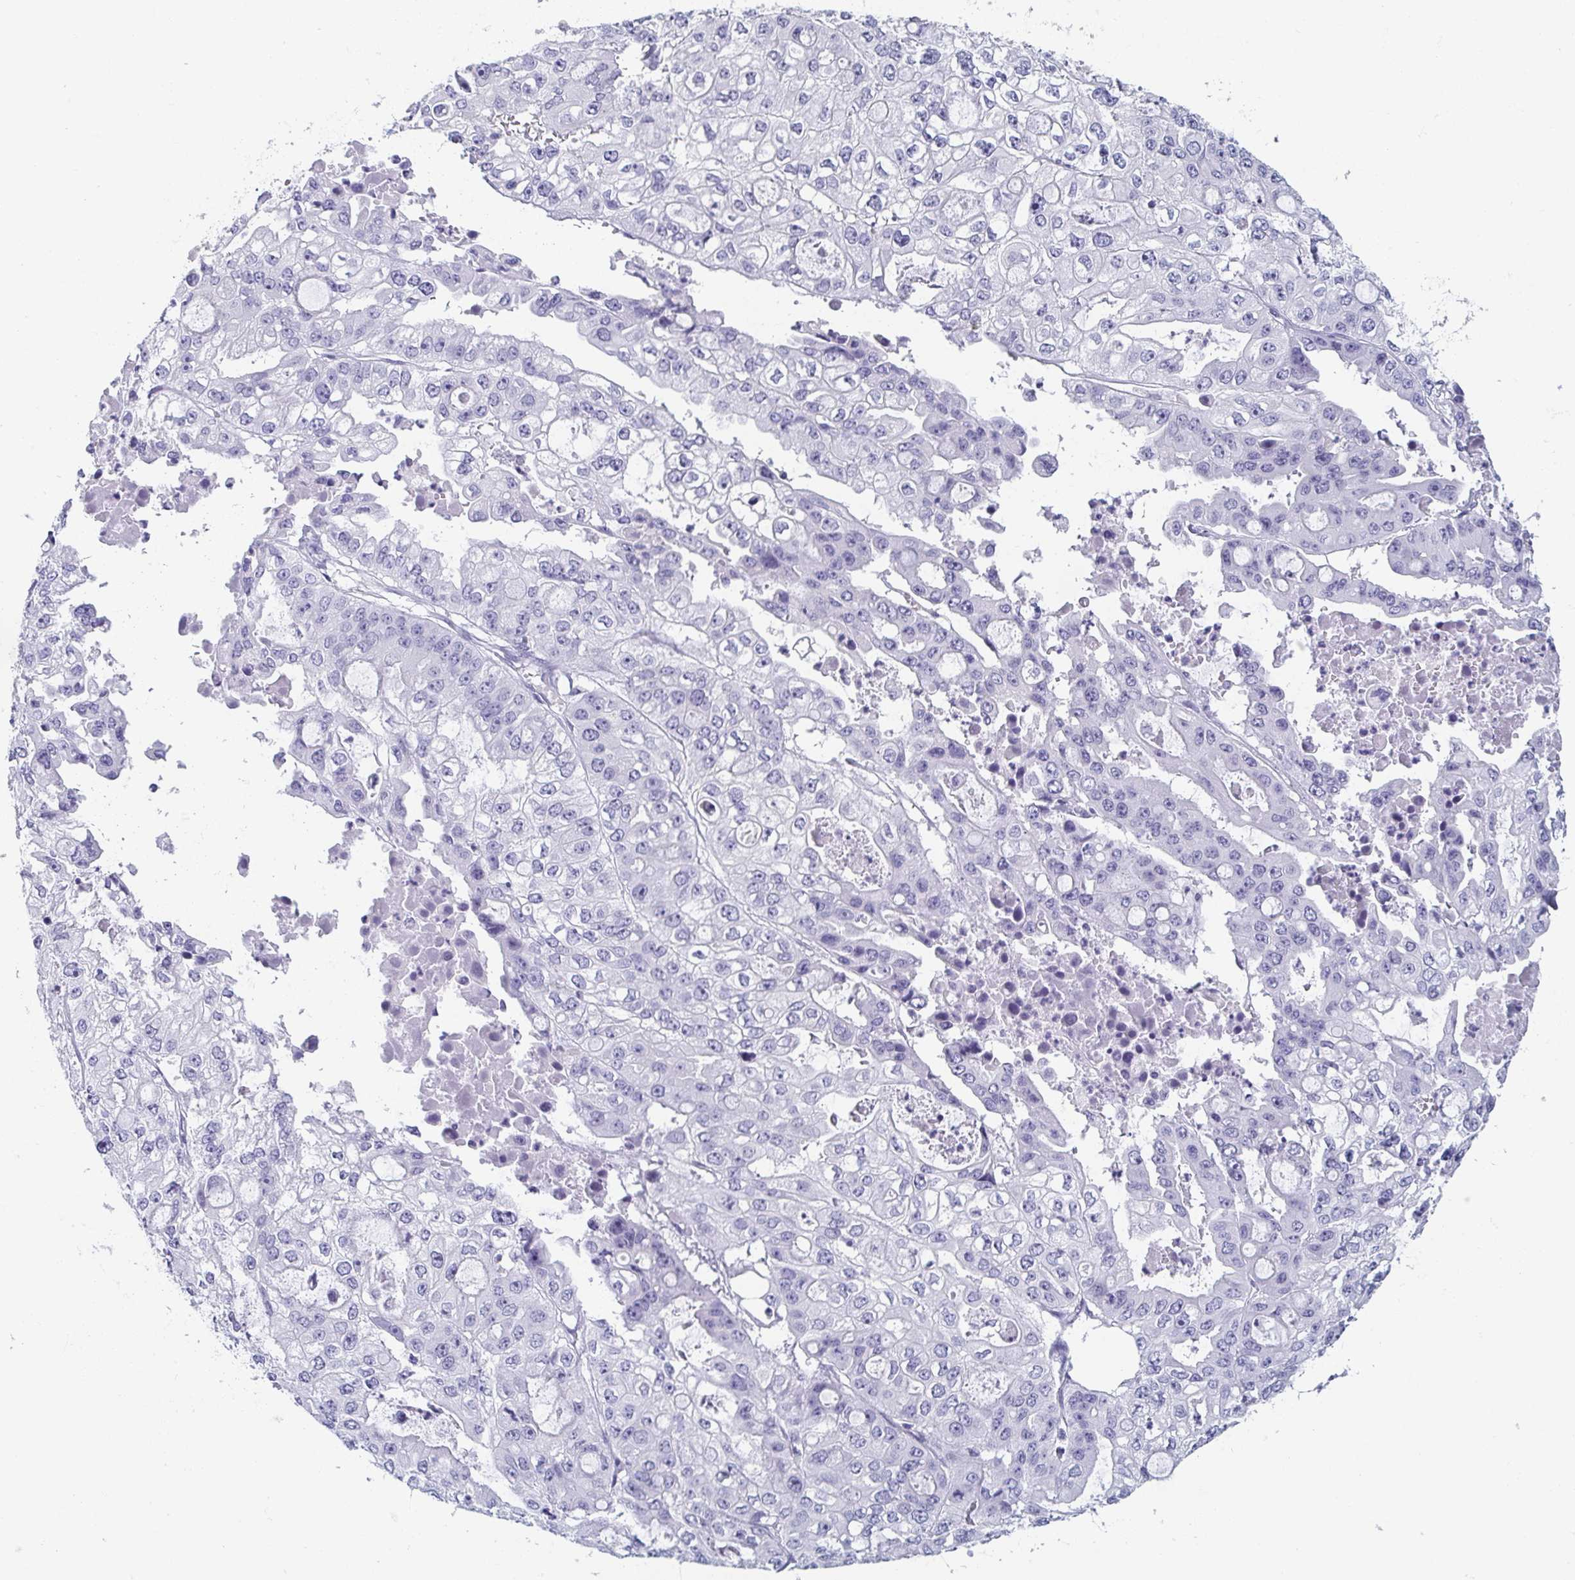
{"staining": {"intensity": "negative", "quantity": "none", "location": "none"}, "tissue": "ovarian cancer", "cell_type": "Tumor cells", "image_type": "cancer", "snomed": [{"axis": "morphology", "description": "Cystadenocarcinoma, serous, NOS"}, {"axis": "topography", "description": "Ovary"}], "caption": "A high-resolution image shows immunohistochemistry staining of ovarian cancer, which shows no significant staining in tumor cells. Brightfield microscopy of IHC stained with DAB (brown) and hematoxylin (blue), captured at high magnification.", "gene": "ITLN1", "patient": {"sex": "female", "age": 56}}